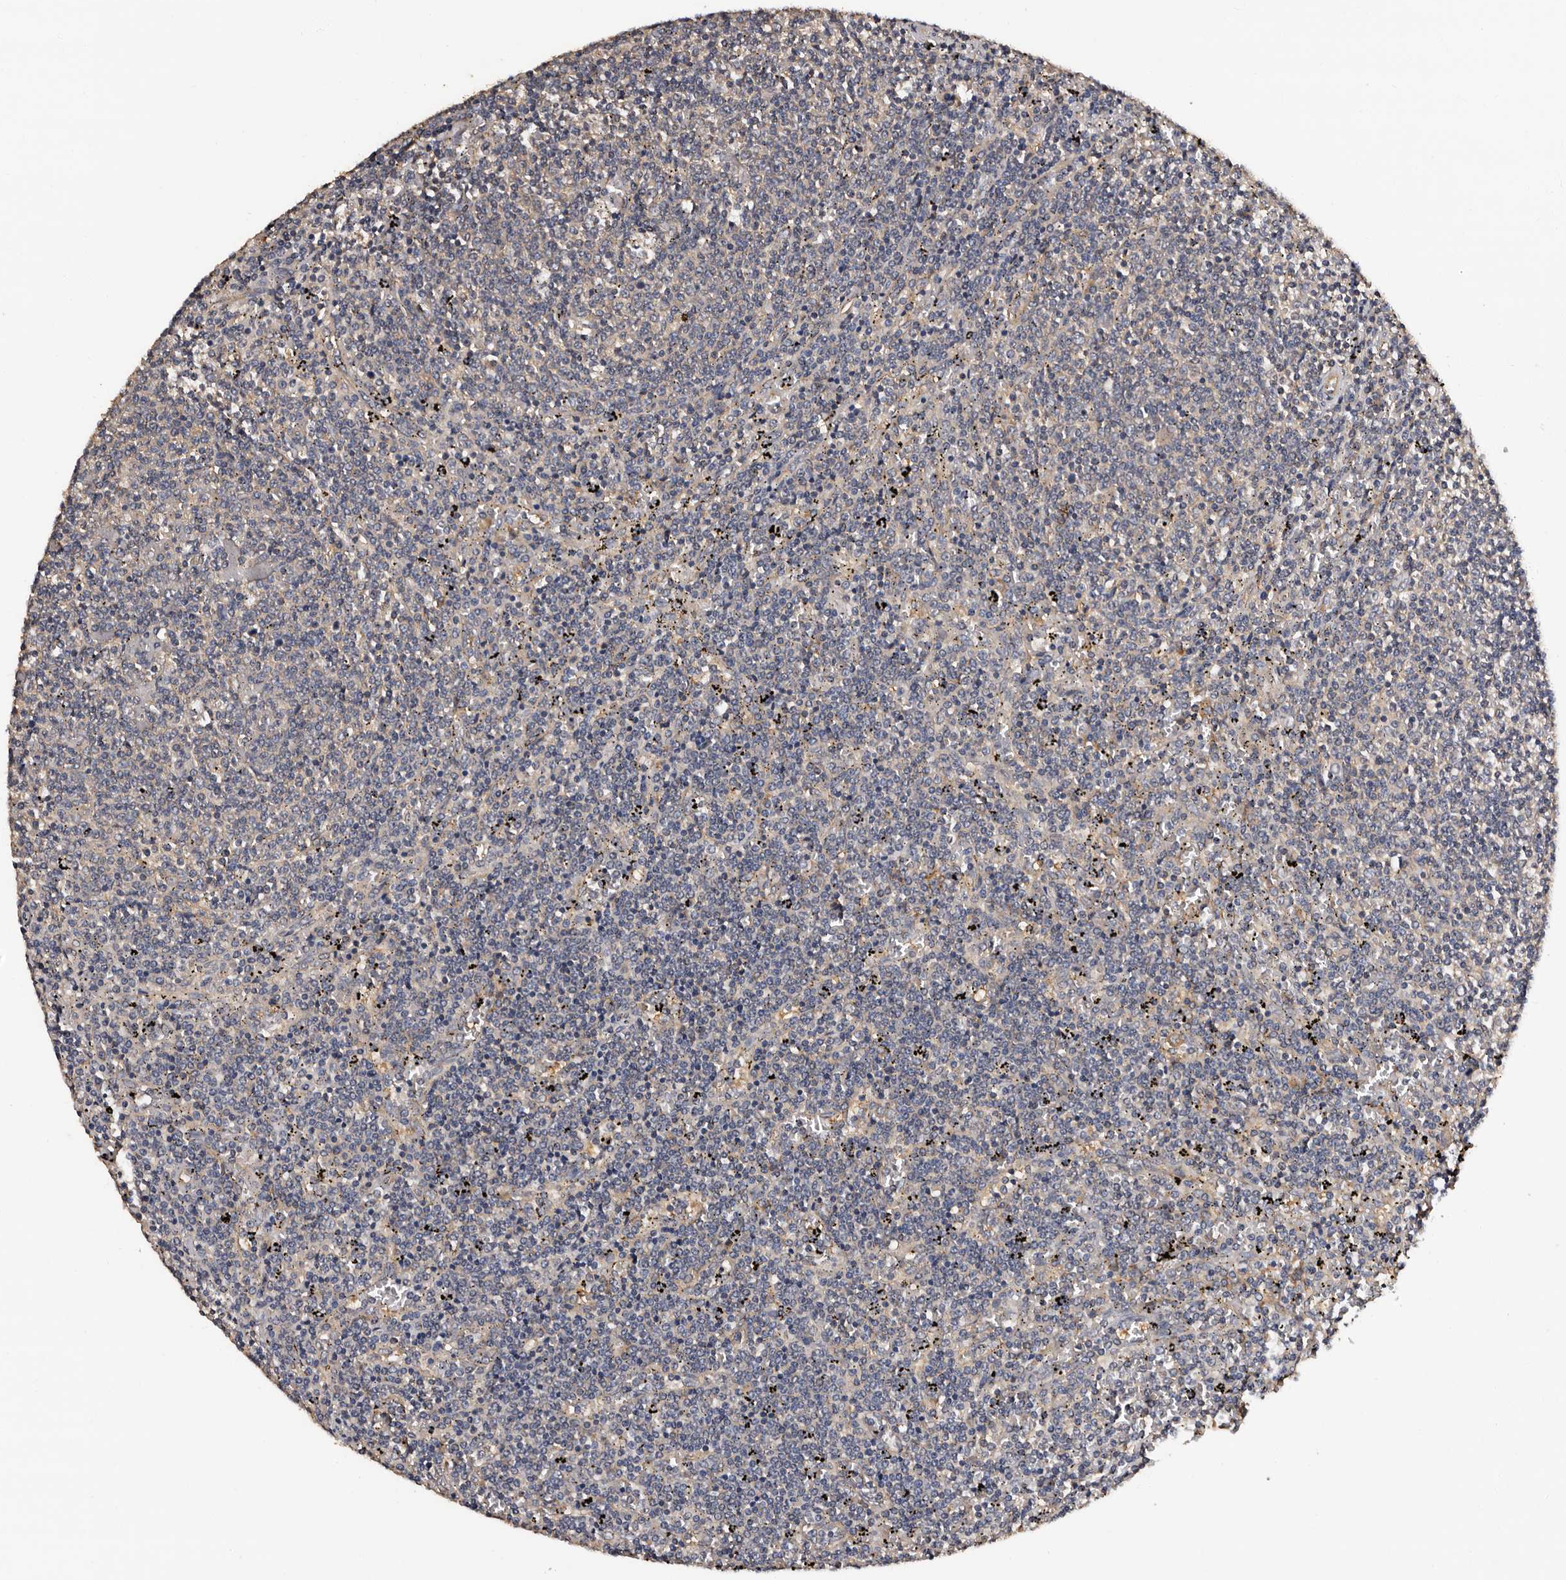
{"staining": {"intensity": "negative", "quantity": "none", "location": "none"}, "tissue": "lymphoma", "cell_type": "Tumor cells", "image_type": "cancer", "snomed": [{"axis": "morphology", "description": "Malignant lymphoma, non-Hodgkin's type, Low grade"}, {"axis": "topography", "description": "Spleen"}], "caption": "This photomicrograph is of malignant lymphoma, non-Hodgkin's type (low-grade) stained with IHC to label a protein in brown with the nuclei are counter-stained blue. There is no expression in tumor cells. (DAB (3,3'-diaminobenzidine) immunohistochemistry (IHC) with hematoxylin counter stain).", "gene": "ADCK5", "patient": {"sex": "female", "age": 50}}